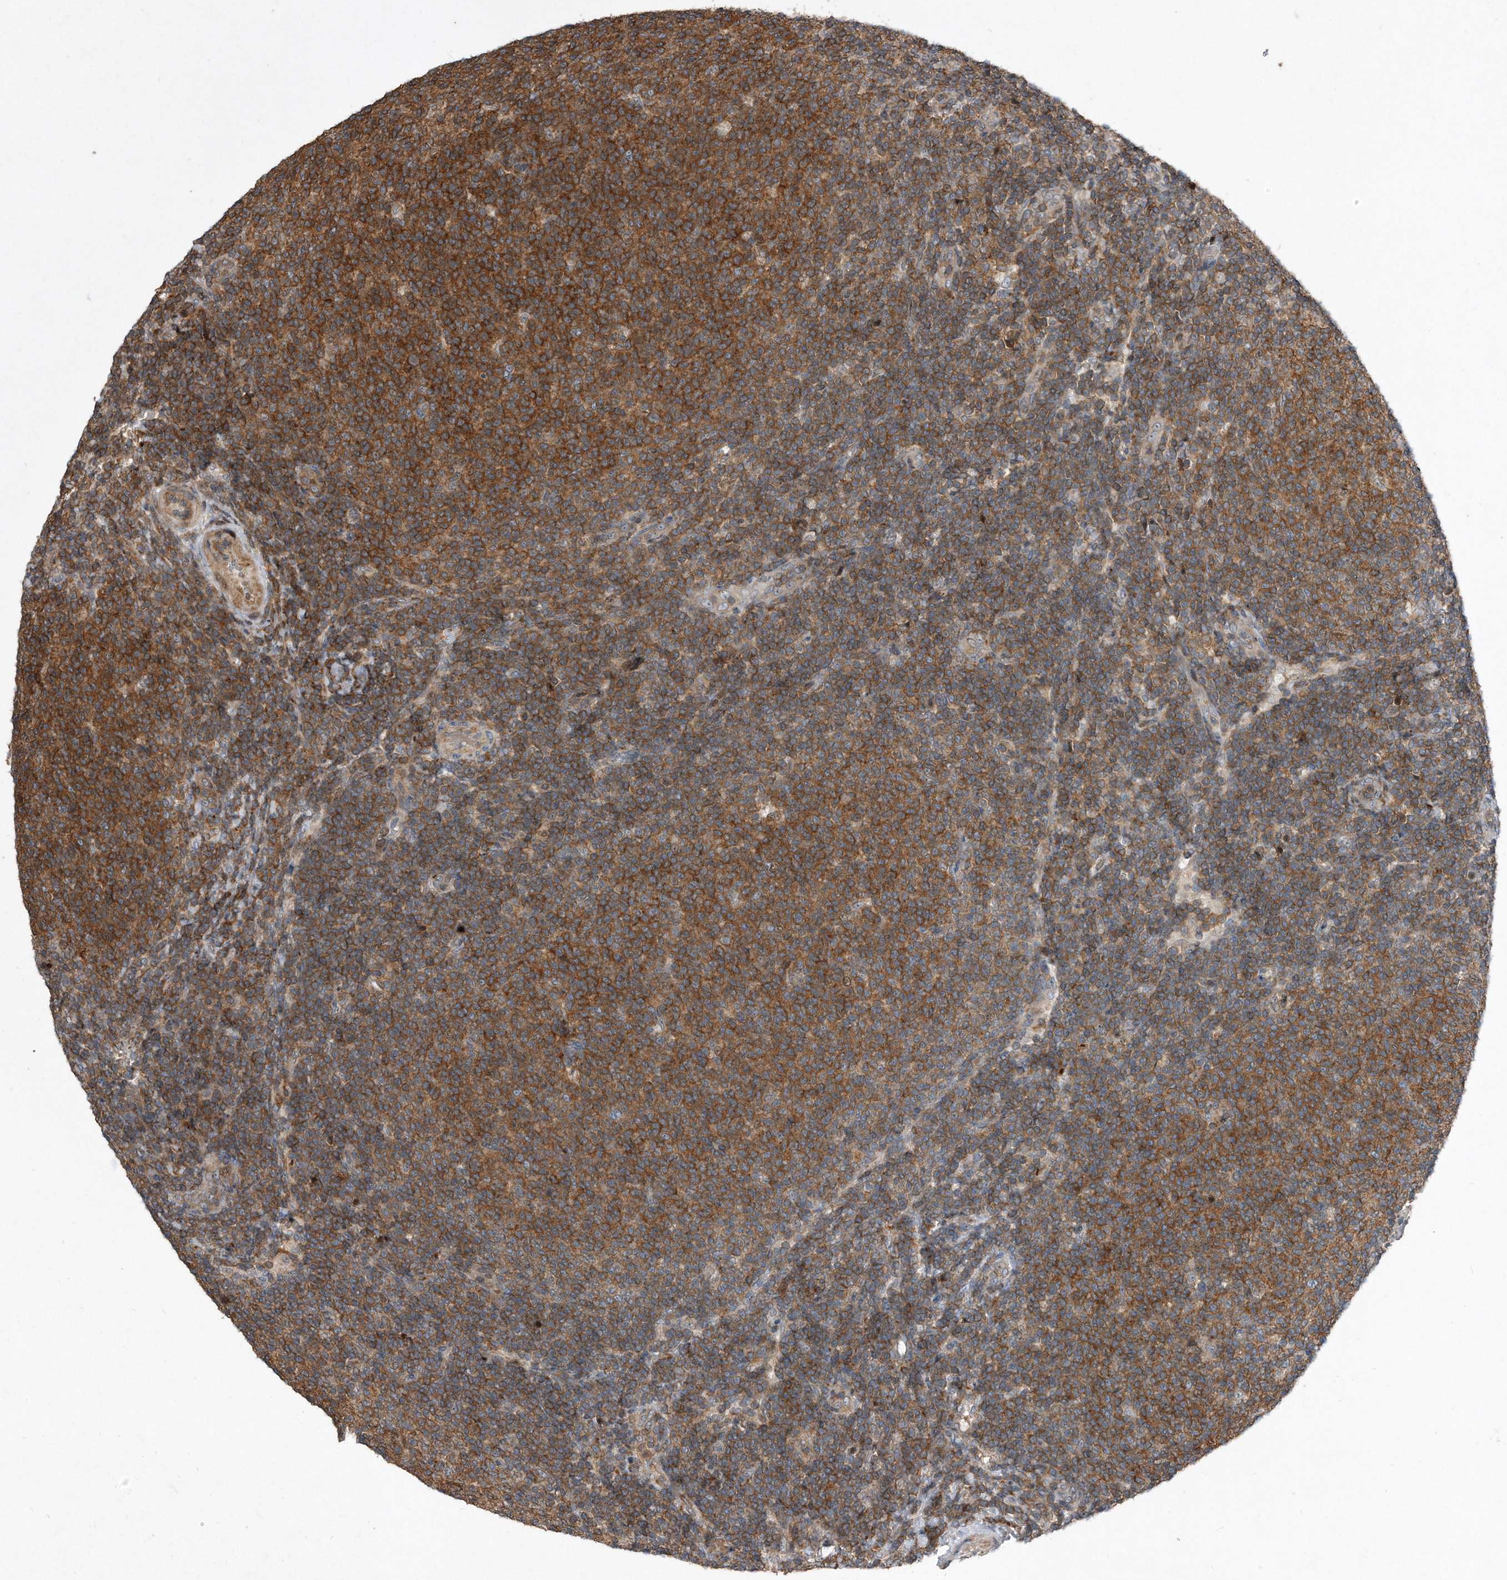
{"staining": {"intensity": "strong", "quantity": "25%-75%", "location": "cytoplasmic/membranous"}, "tissue": "lymphoma", "cell_type": "Tumor cells", "image_type": "cancer", "snomed": [{"axis": "morphology", "description": "Malignant lymphoma, non-Hodgkin's type, Low grade"}, {"axis": "topography", "description": "Lymph node"}], "caption": "Brown immunohistochemical staining in human malignant lymphoma, non-Hodgkin's type (low-grade) displays strong cytoplasmic/membranous staining in about 25%-75% of tumor cells.", "gene": "PGBD2", "patient": {"sex": "male", "age": 66}}